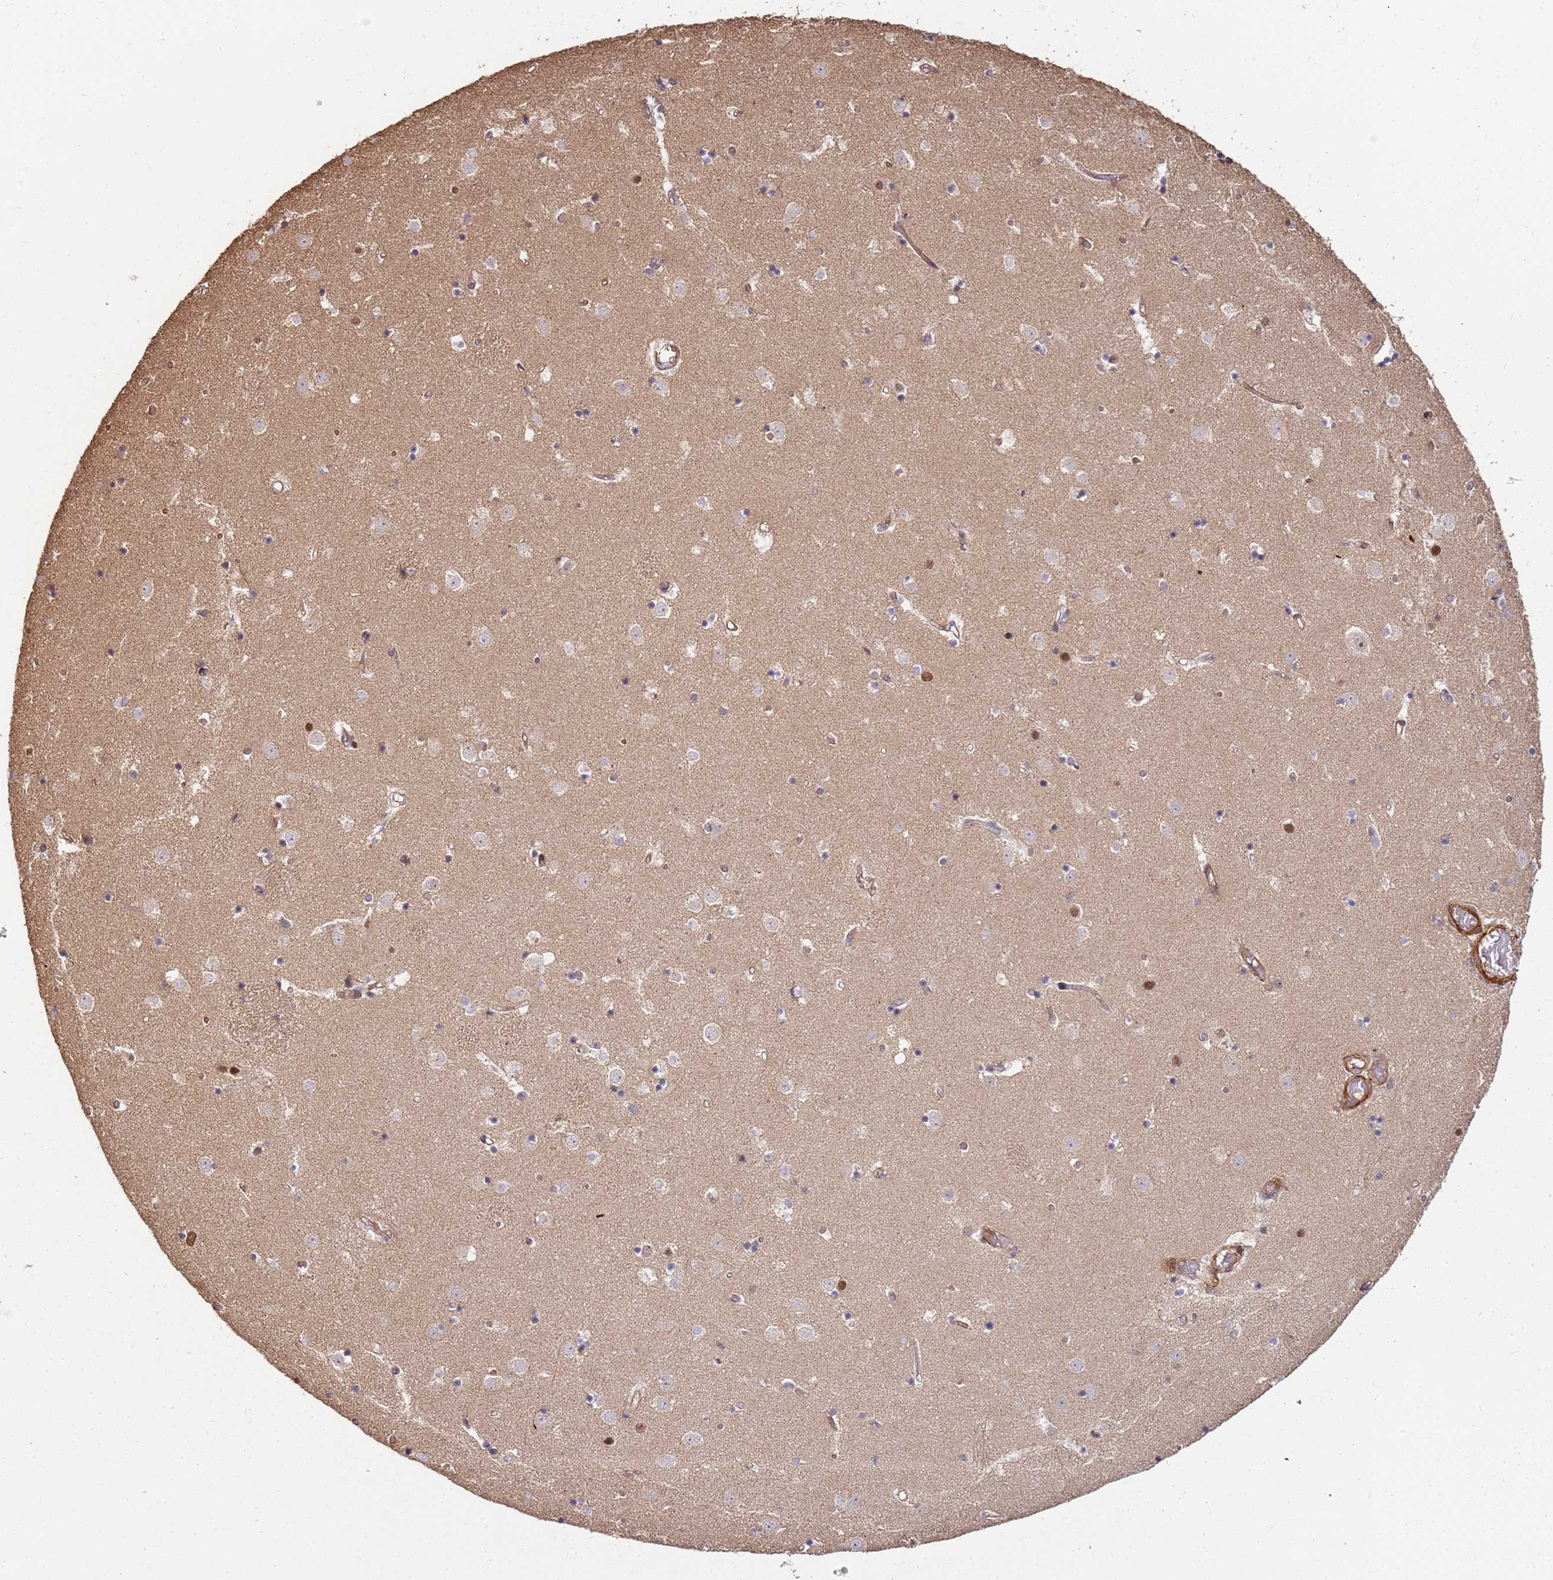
{"staining": {"intensity": "negative", "quantity": "none", "location": "none"}, "tissue": "caudate", "cell_type": "Glial cells", "image_type": "normal", "snomed": [{"axis": "morphology", "description": "Normal tissue, NOS"}, {"axis": "topography", "description": "Lateral ventricle wall"}], "caption": "Immunohistochemistry (IHC) of normal human caudate exhibits no staining in glial cells. (DAB IHC visualized using brightfield microscopy, high magnification).", "gene": "ST18", "patient": {"sex": "female", "age": 52}}